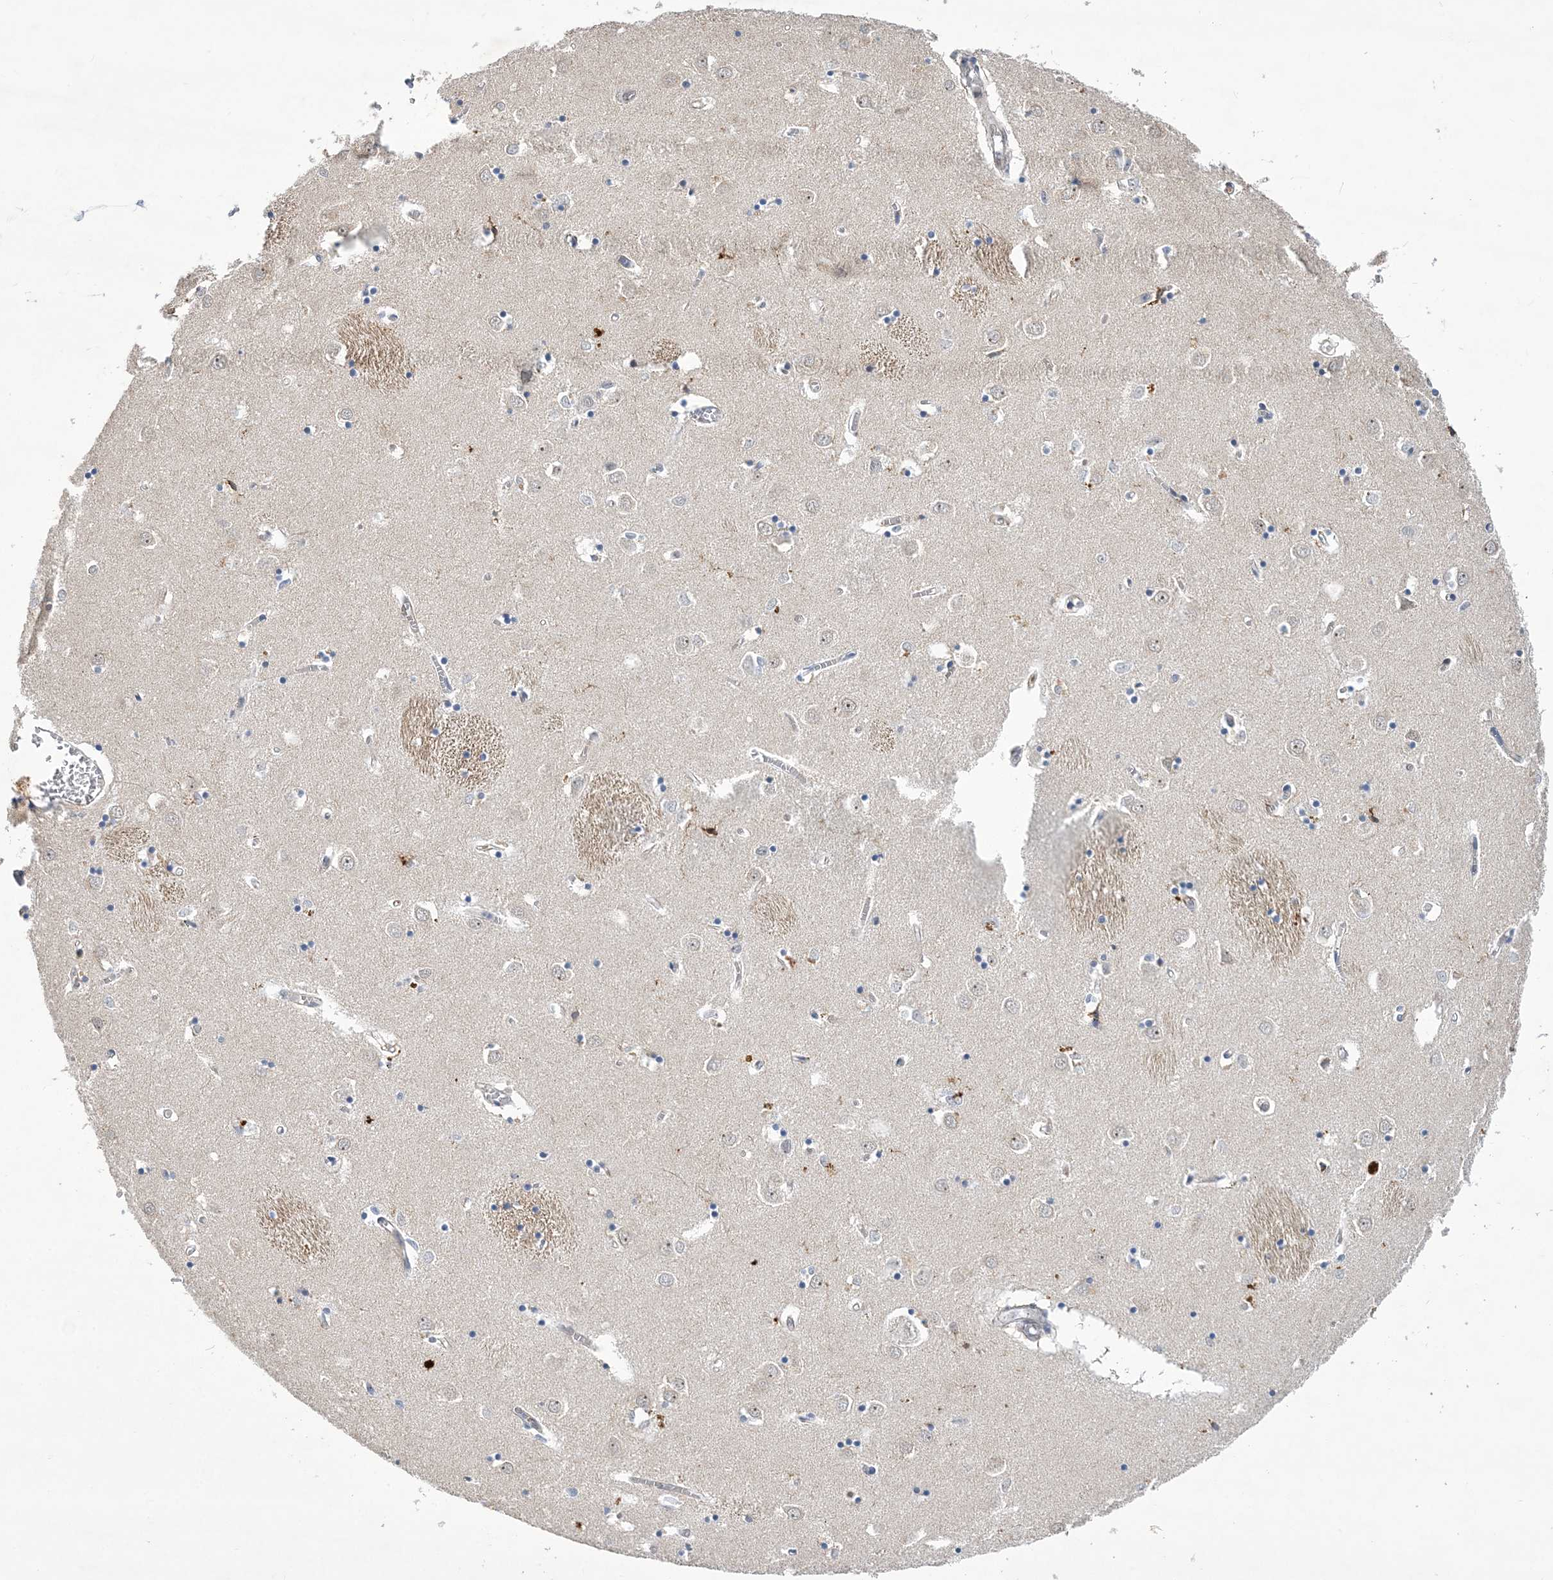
{"staining": {"intensity": "negative", "quantity": "none", "location": "none"}, "tissue": "caudate", "cell_type": "Glial cells", "image_type": "normal", "snomed": [{"axis": "morphology", "description": "Normal tissue, NOS"}, {"axis": "topography", "description": "Lateral ventricle wall"}], "caption": "Caudate was stained to show a protein in brown. There is no significant staining in glial cells. Nuclei are stained in blue.", "gene": "FAM217A", "patient": {"sex": "male", "age": 70}}